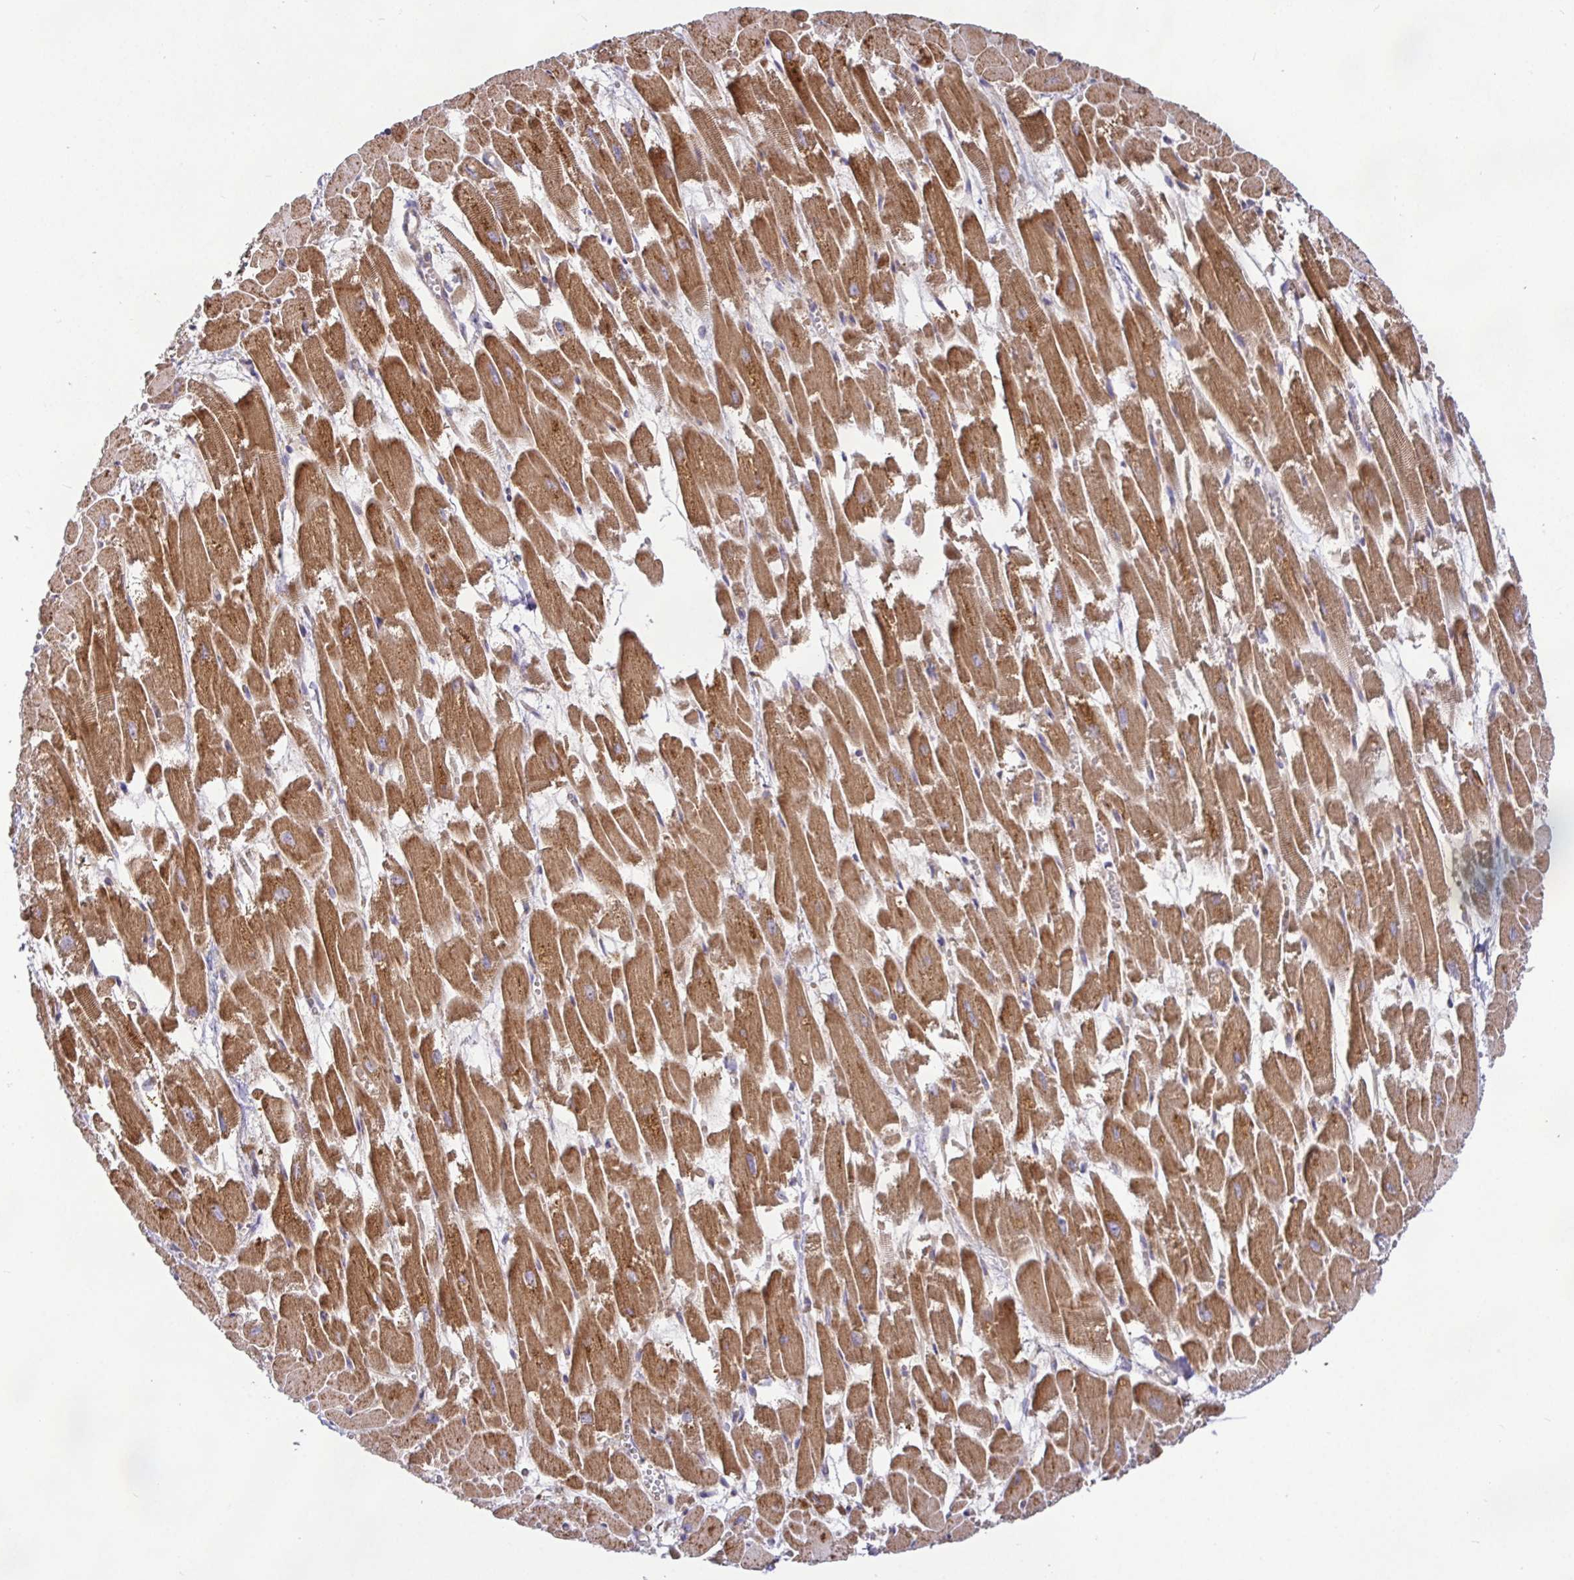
{"staining": {"intensity": "moderate", "quantity": ">75%", "location": "cytoplasmic/membranous"}, "tissue": "heart muscle", "cell_type": "Cardiomyocytes", "image_type": "normal", "snomed": [{"axis": "morphology", "description": "Normal tissue, NOS"}, {"axis": "topography", "description": "Heart"}], "caption": "Moderate cytoplasmic/membranous protein positivity is present in about >75% of cardiomyocytes in heart muscle. (DAB IHC, brown staining for protein, blue staining for nuclei).", "gene": "SNX8", "patient": {"sex": "female", "age": 52}}